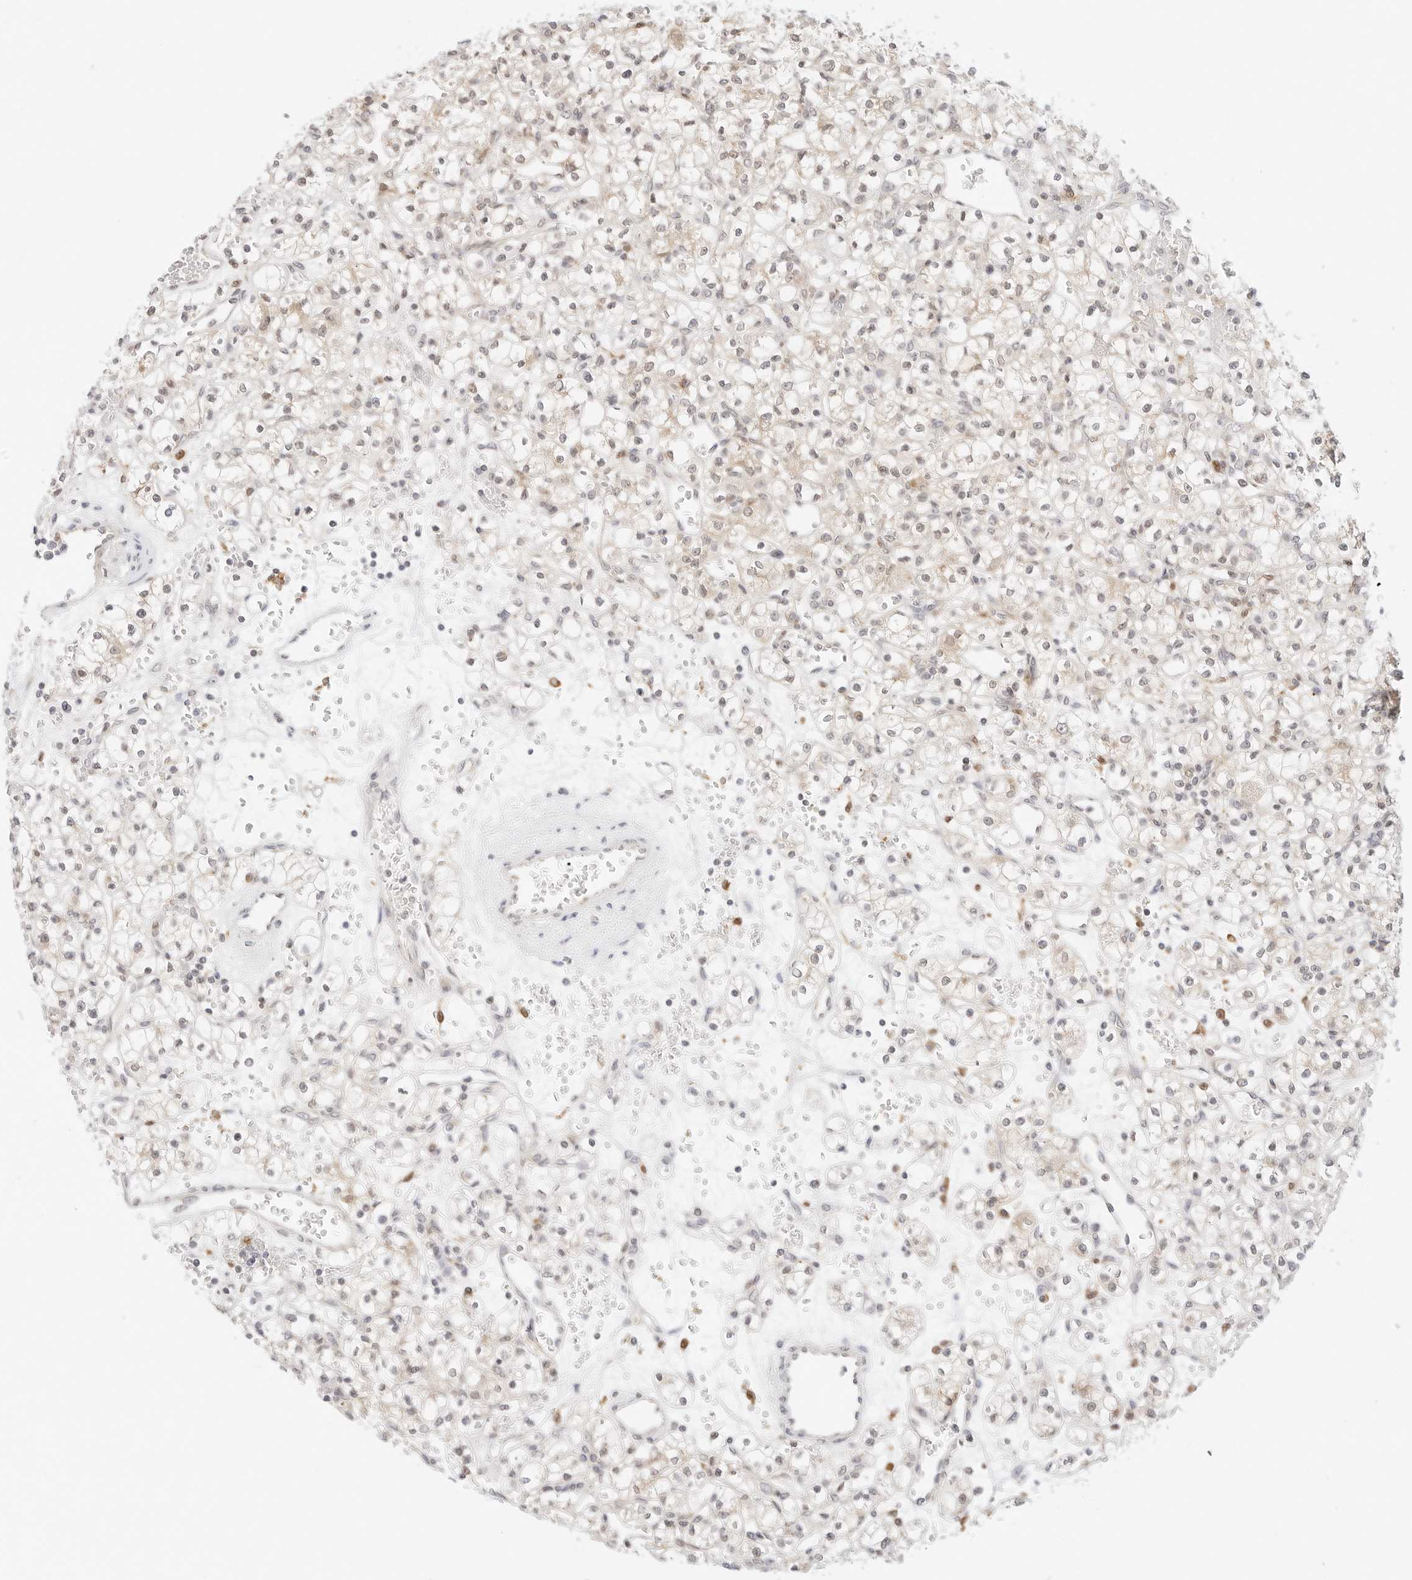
{"staining": {"intensity": "weak", "quantity": "25%-75%", "location": "cytoplasmic/membranous"}, "tissue": "renal cancer", "cell_type": "Tumor cells", "image_type": "cancer", "snomed": [{"axis": "morphology", "description": "Adenocarcinoma, NOS"}, {"axis": "topography", "description": "Kidney"}], "caption": "Immunohistochemical staining of human renal adenocarcinoma demonstrates weak cytoplasmic/membranous protein staining in approximately 25%-75% of tumor cells. The protein of interest is stained brown, and the nuclei are stained in blue (DAB IHC with brightfield microscopy, high magnification).", "gene": "ERO1B", "patient": {"sex": "female", "age": 59}}